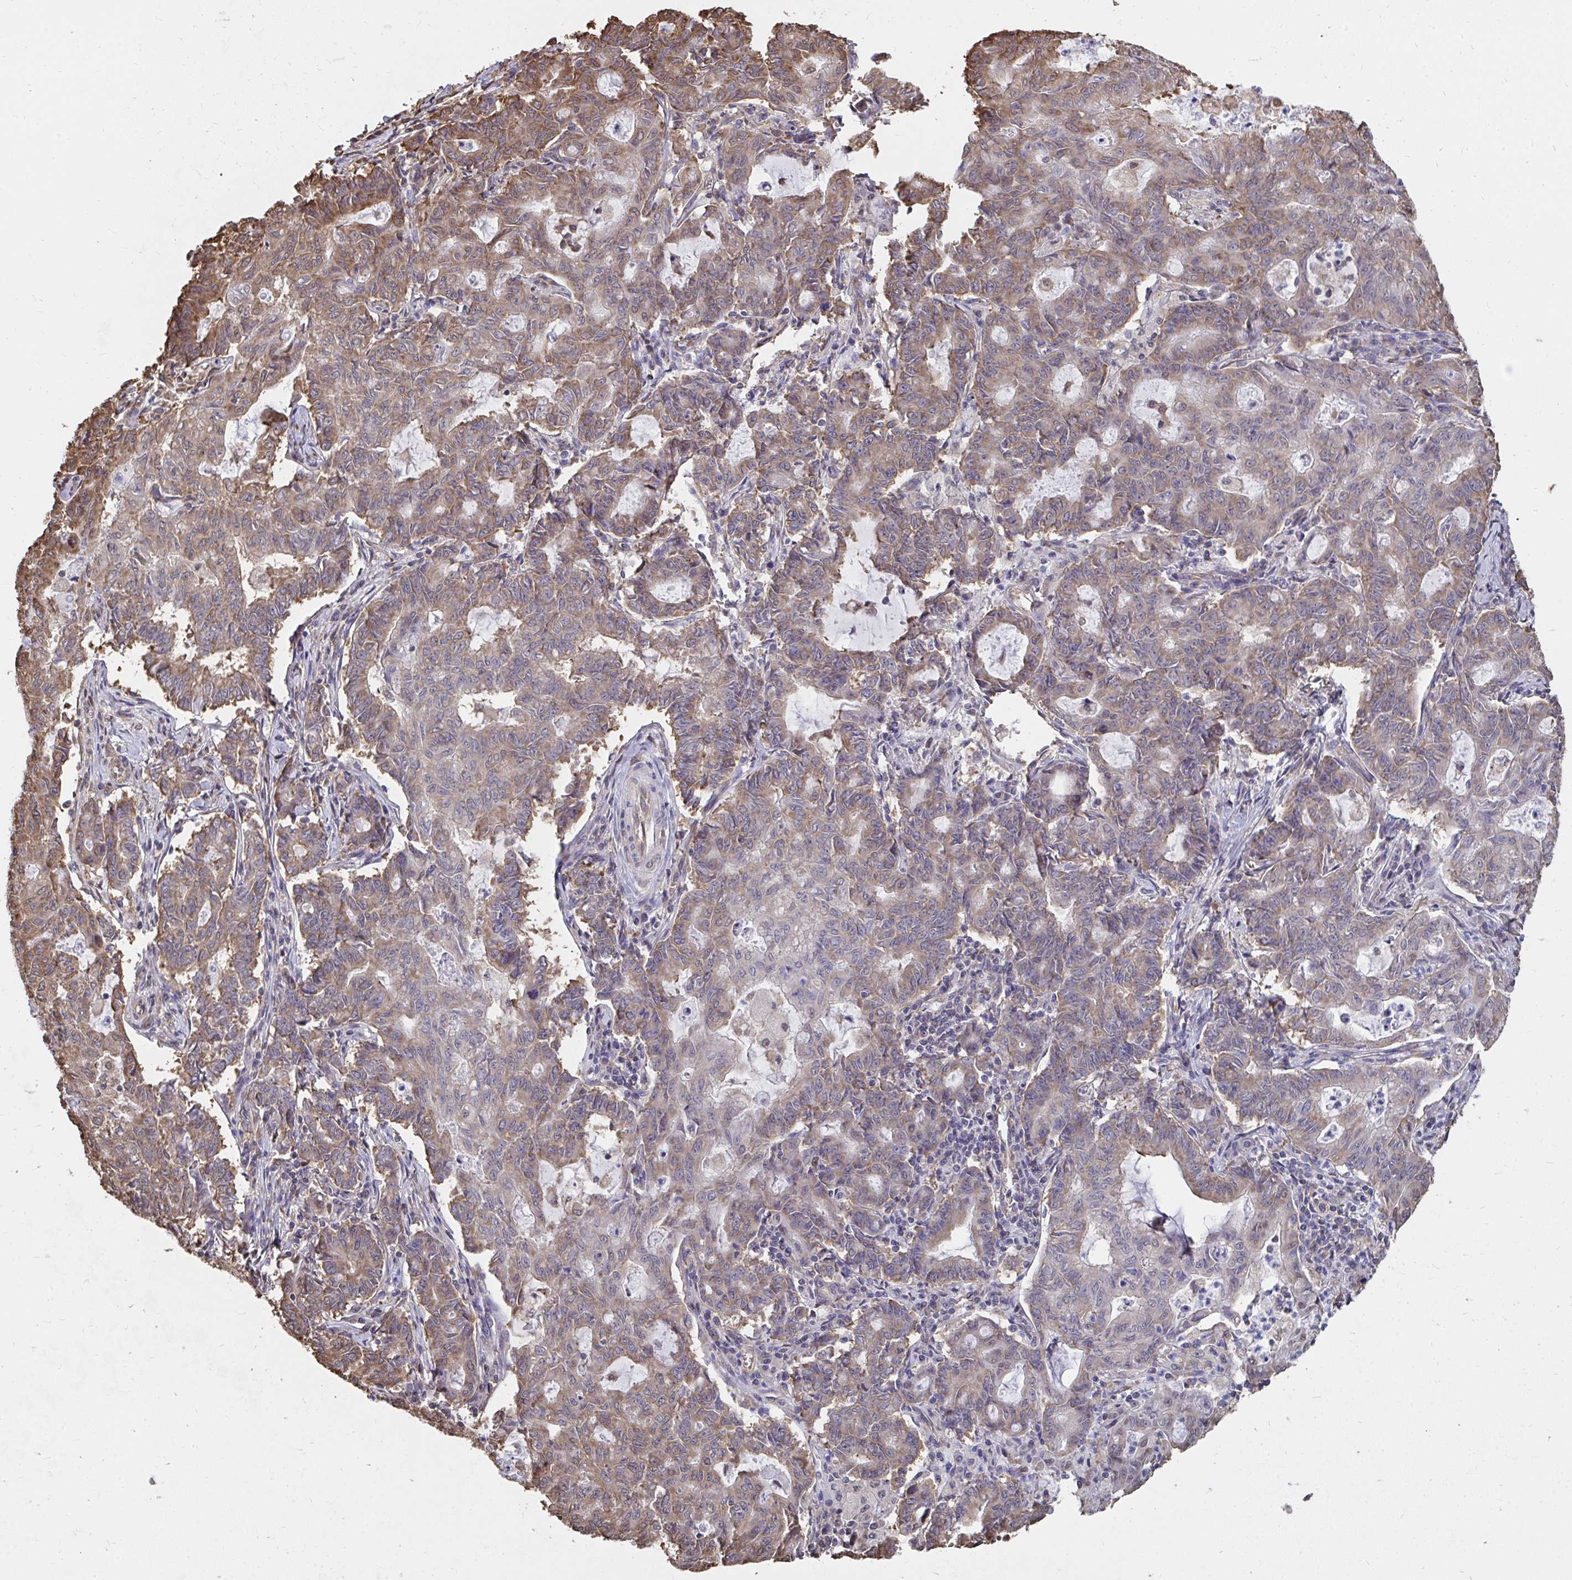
{"staining": {"intensity": "weak", "quantity": ">75%", "location": "cytoplasmic/membranous"}, "tissue": "stomach cancer", "cell_type": "Tumor cells", "image_type": "cancer", "snomed": [{"axis": "morphology", "description": "Adenocarcinoma, NOS"}, {"axis": "topography", "description": "Stomach, upper"}], "caption": "Stomach adenocarcinoma stained with a brown dye reveals weak cytoplasmic/membranous positive staining in approximately >75% of tumor cells.", "gene": "SYNCRIP", "patient": {"sex": "female", "age": 79}}